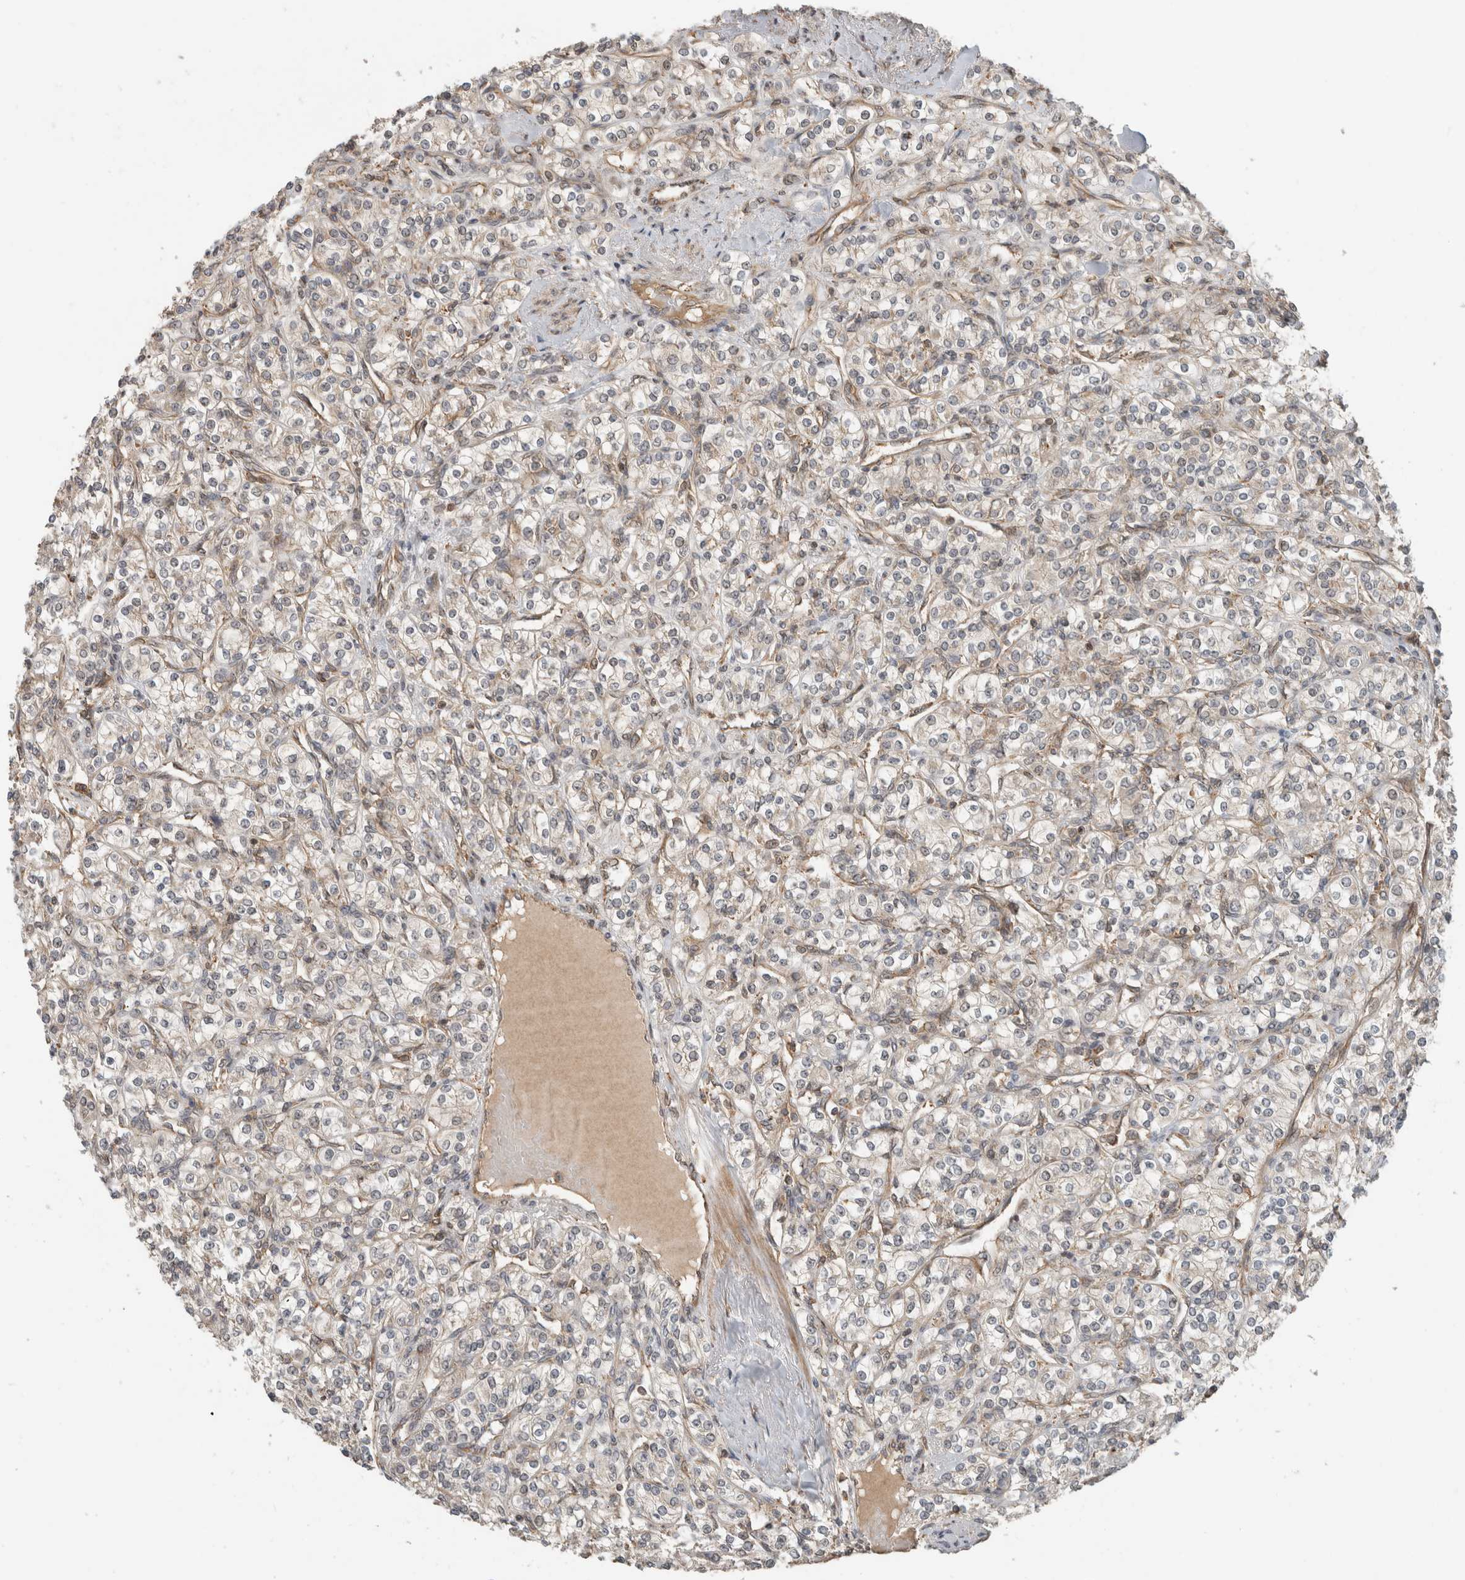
{"staining": {"intensity": "negative", "quantity": "none", "location": "none"}, "tissue": "renal cancer", "cell_type": "Tumor cells", "image_type": "cancer", "snomed": [{"axis": "morphology", "description": "Adenocarcinoma, NOS"}, {"axis": "topography", "description": "Kidney"}], "caption": "There is no significant staining in tumor cells of adenocarcinoma (renal).", "gene": "WASF2", "patient": {"sex": "male", "age": 77}}